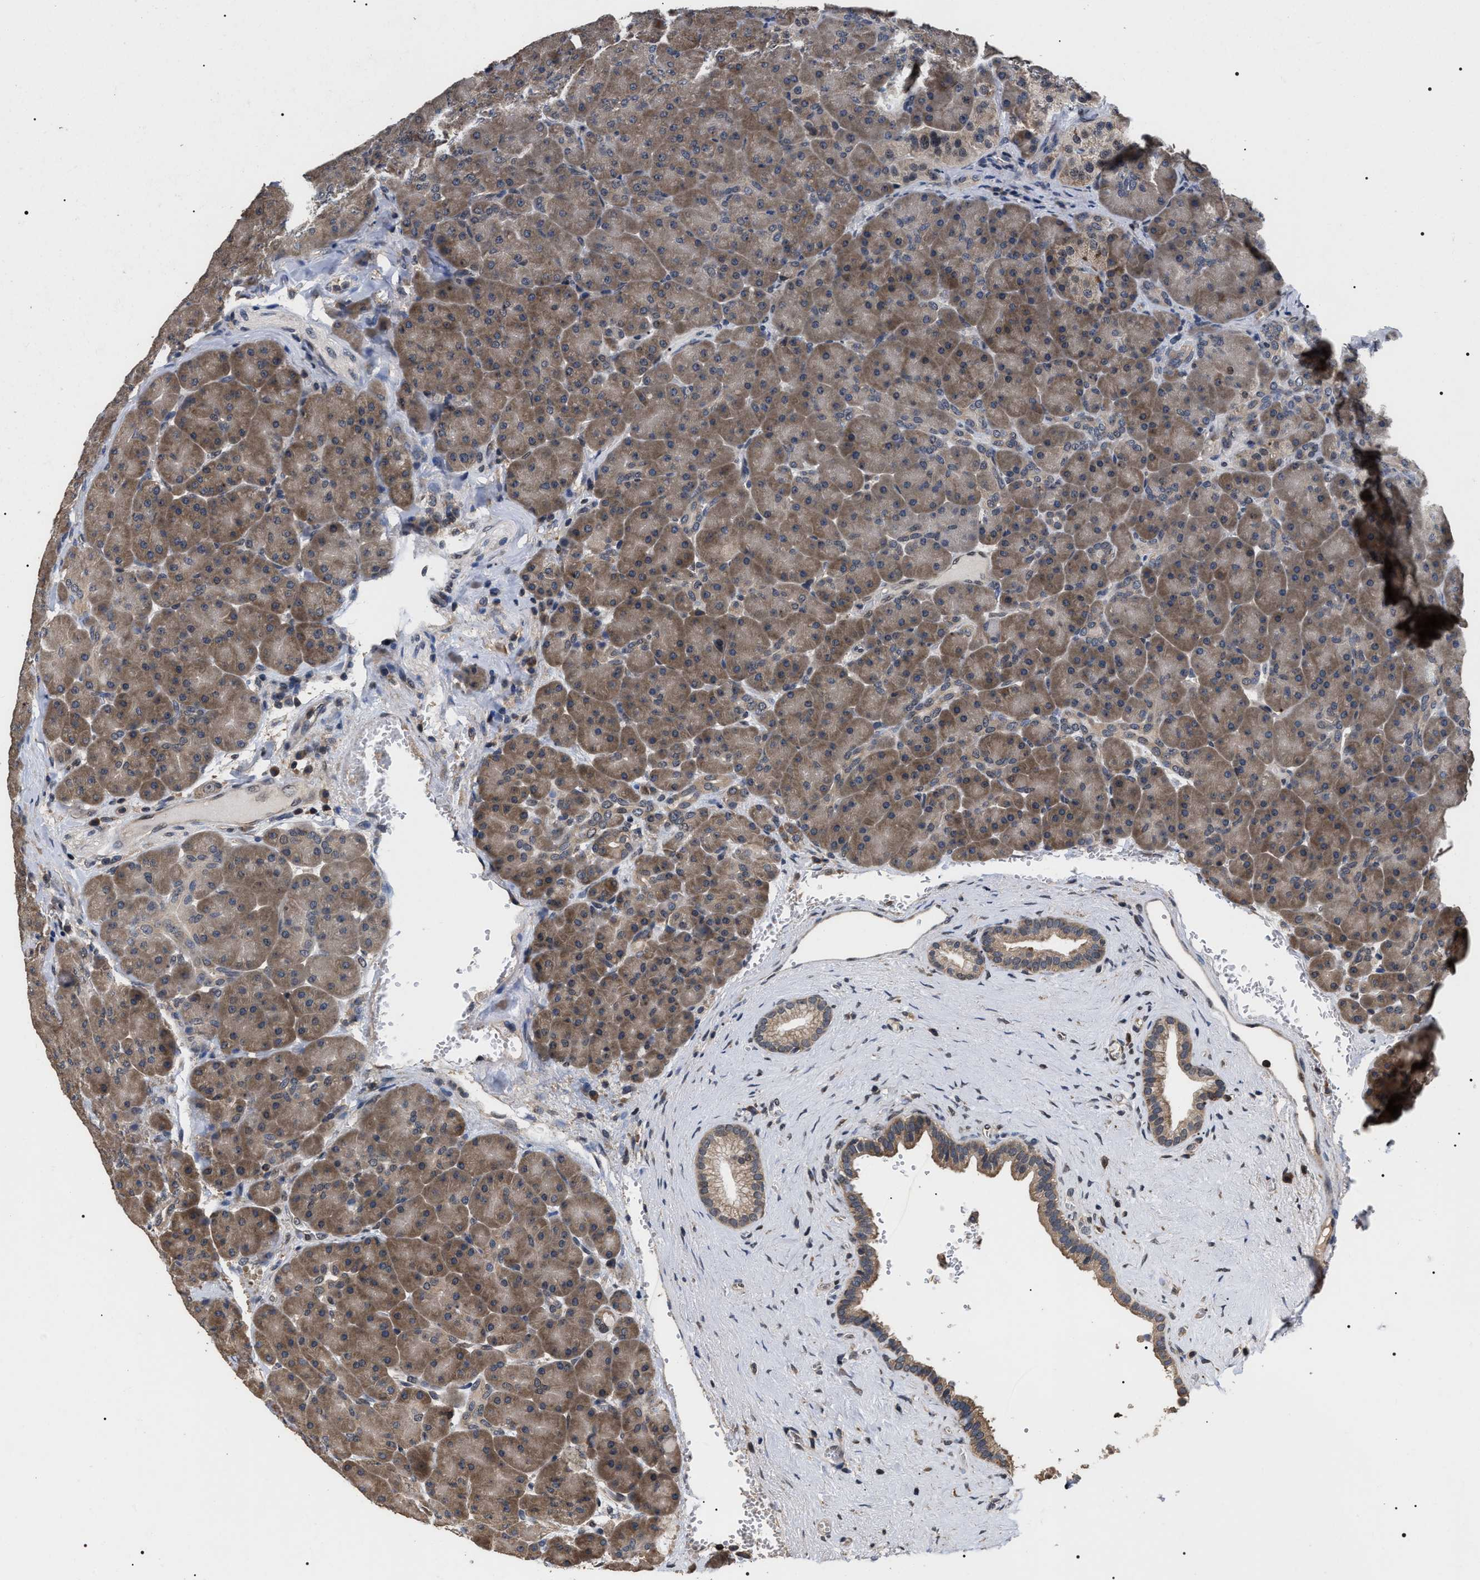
{"staining": {"intensity": "weak", "quantity": ">75%", "location": "cytoplasmic/membranous"}, "tissue": "pancreas", "cell_type": "Exocrine glandular cells", "image_type": "normal", "snomed": [{"axis": "morphology", "description": "Normal tissue, NOS"}, {"axis": "topography", "description": "Pancreas"}], "caption": "IHC photomicrograph of unremarkable pancreas stained for a protein (brown), which demonstrates low levels of weak cytoplasmic/membranous staining in approximately >75% of exocrine glandular cells.", "gene": "UPF3A", "patient": {"sex": "male", "age": 66}}